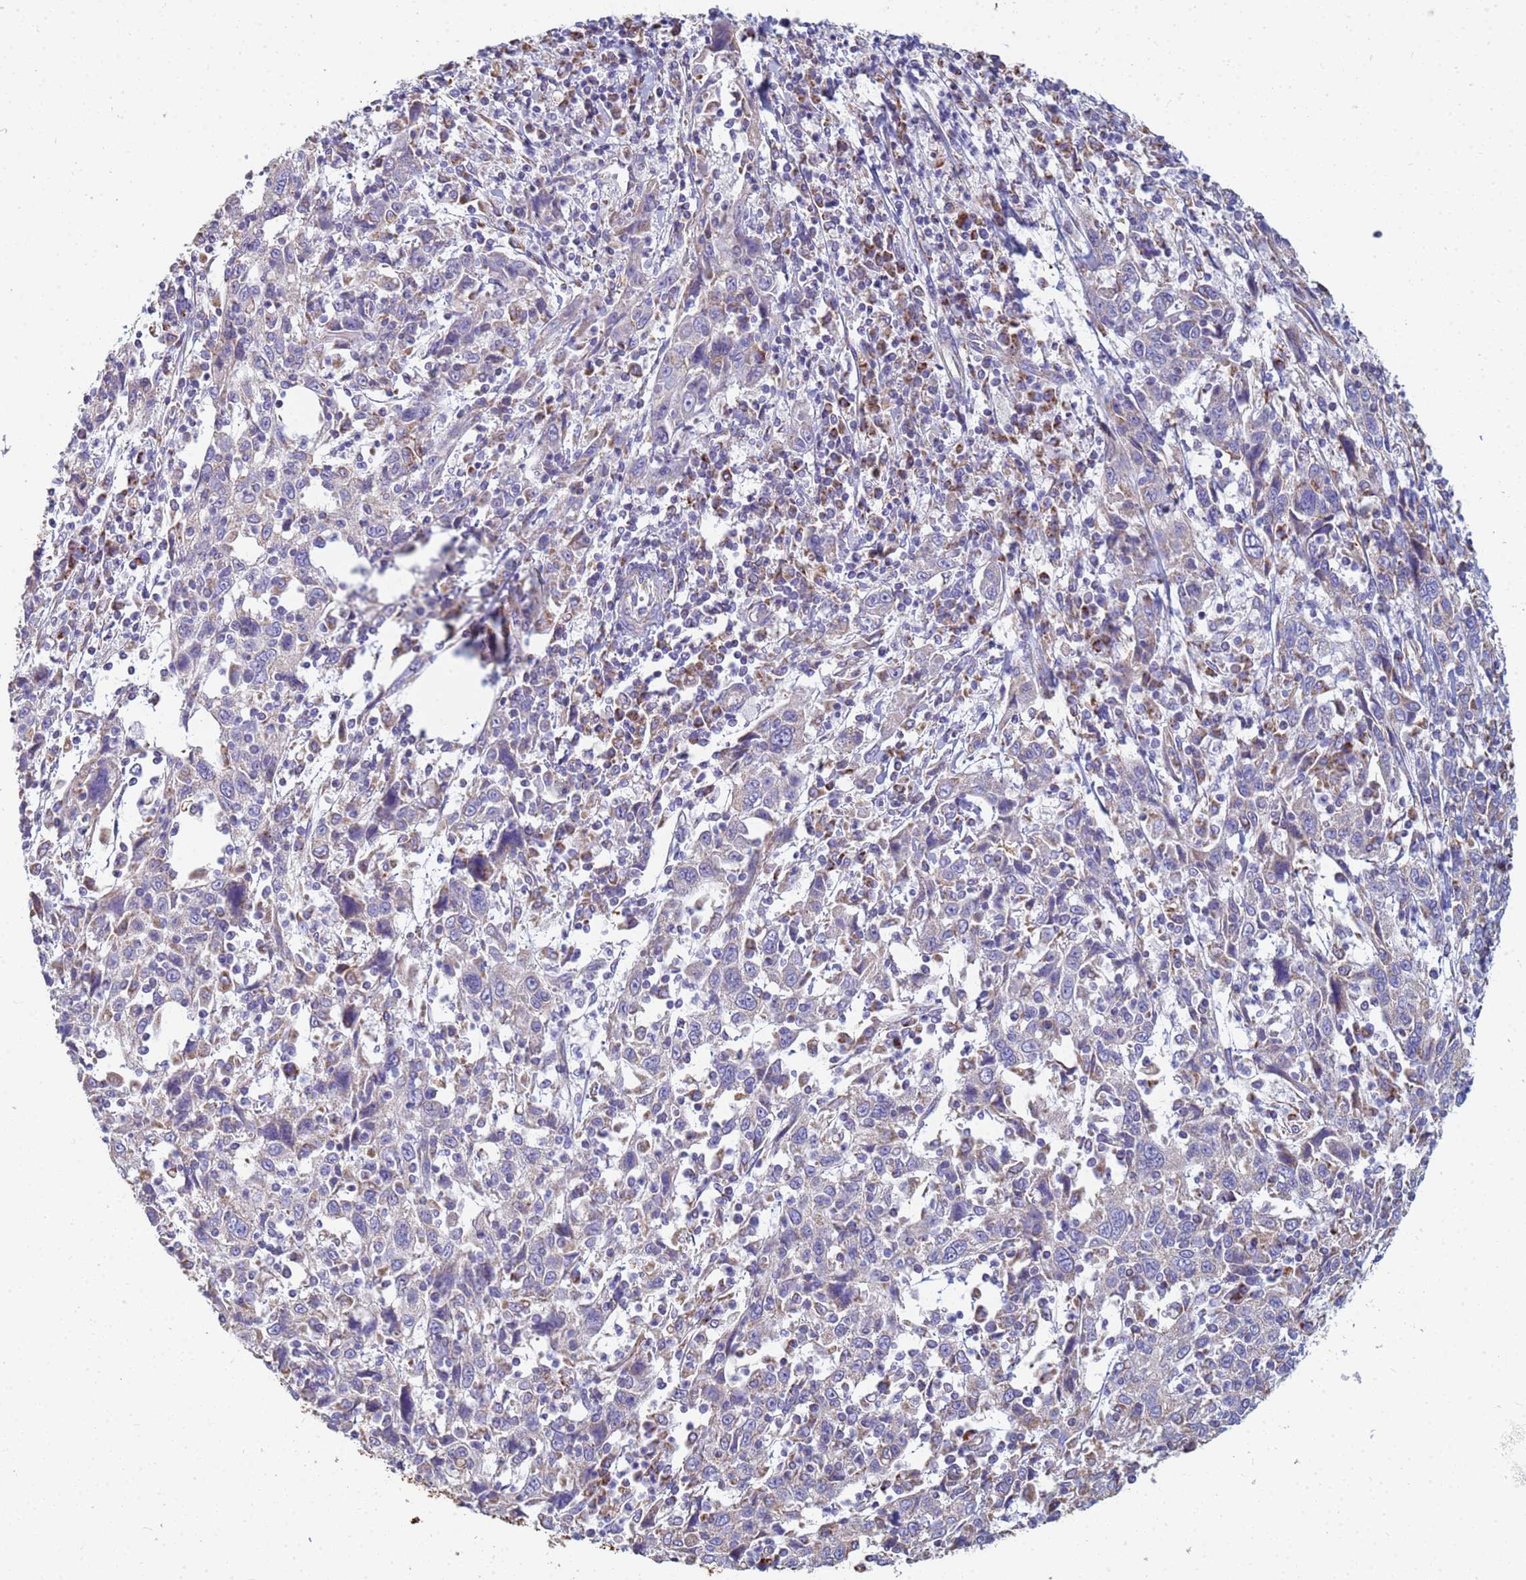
{"staining": {"intensity": "negative", "quantity": "none", "location": "none"}, "tissue": "cervical cancer", "cell_type": "Tumor cells", "image_type": "cancer", "snomed": [{"axis": "morphology", "description": "Squamous cell carcinoma, NOS"}, {"axis": "topography", "description": "Cervix"}], "caption": "Tumor cells are negative for protein expression in human squamous cell carcinoma (cervical).", "gene": "UQCRH", "patient": {"sex": "female", "age": 46}}